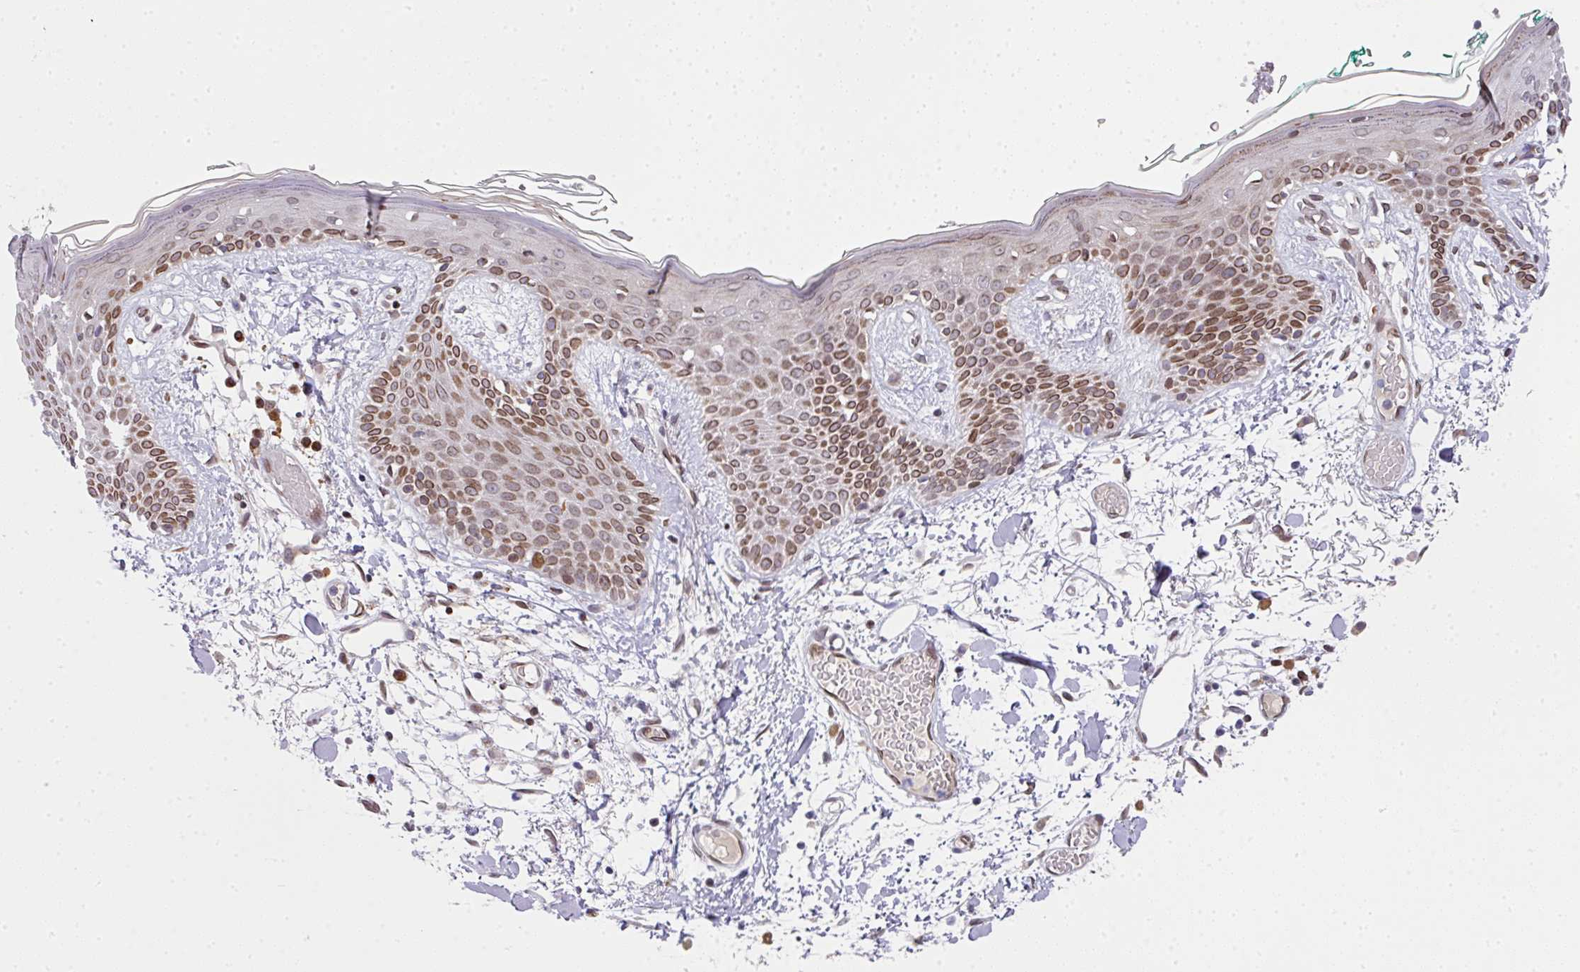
{"staining": {"intensity": "weak", "quantity": "25%-75%", "location": "nuclear"}, "tissue": "skin", "cell_type": "Fibroblasts", "image_type": "normal", "snomed": [{"axis": "morphology", "description": "Normal tissue, NOS"}, {"axis": "topography", "description": "Skin"}], "caption": "Skin stained for a protein (brown) displays weak nuclear positive staining in approximately 25%-75% of fibroblasts.", "gene": "PLK1", "patient": {"sex": "male", "age": 79}}